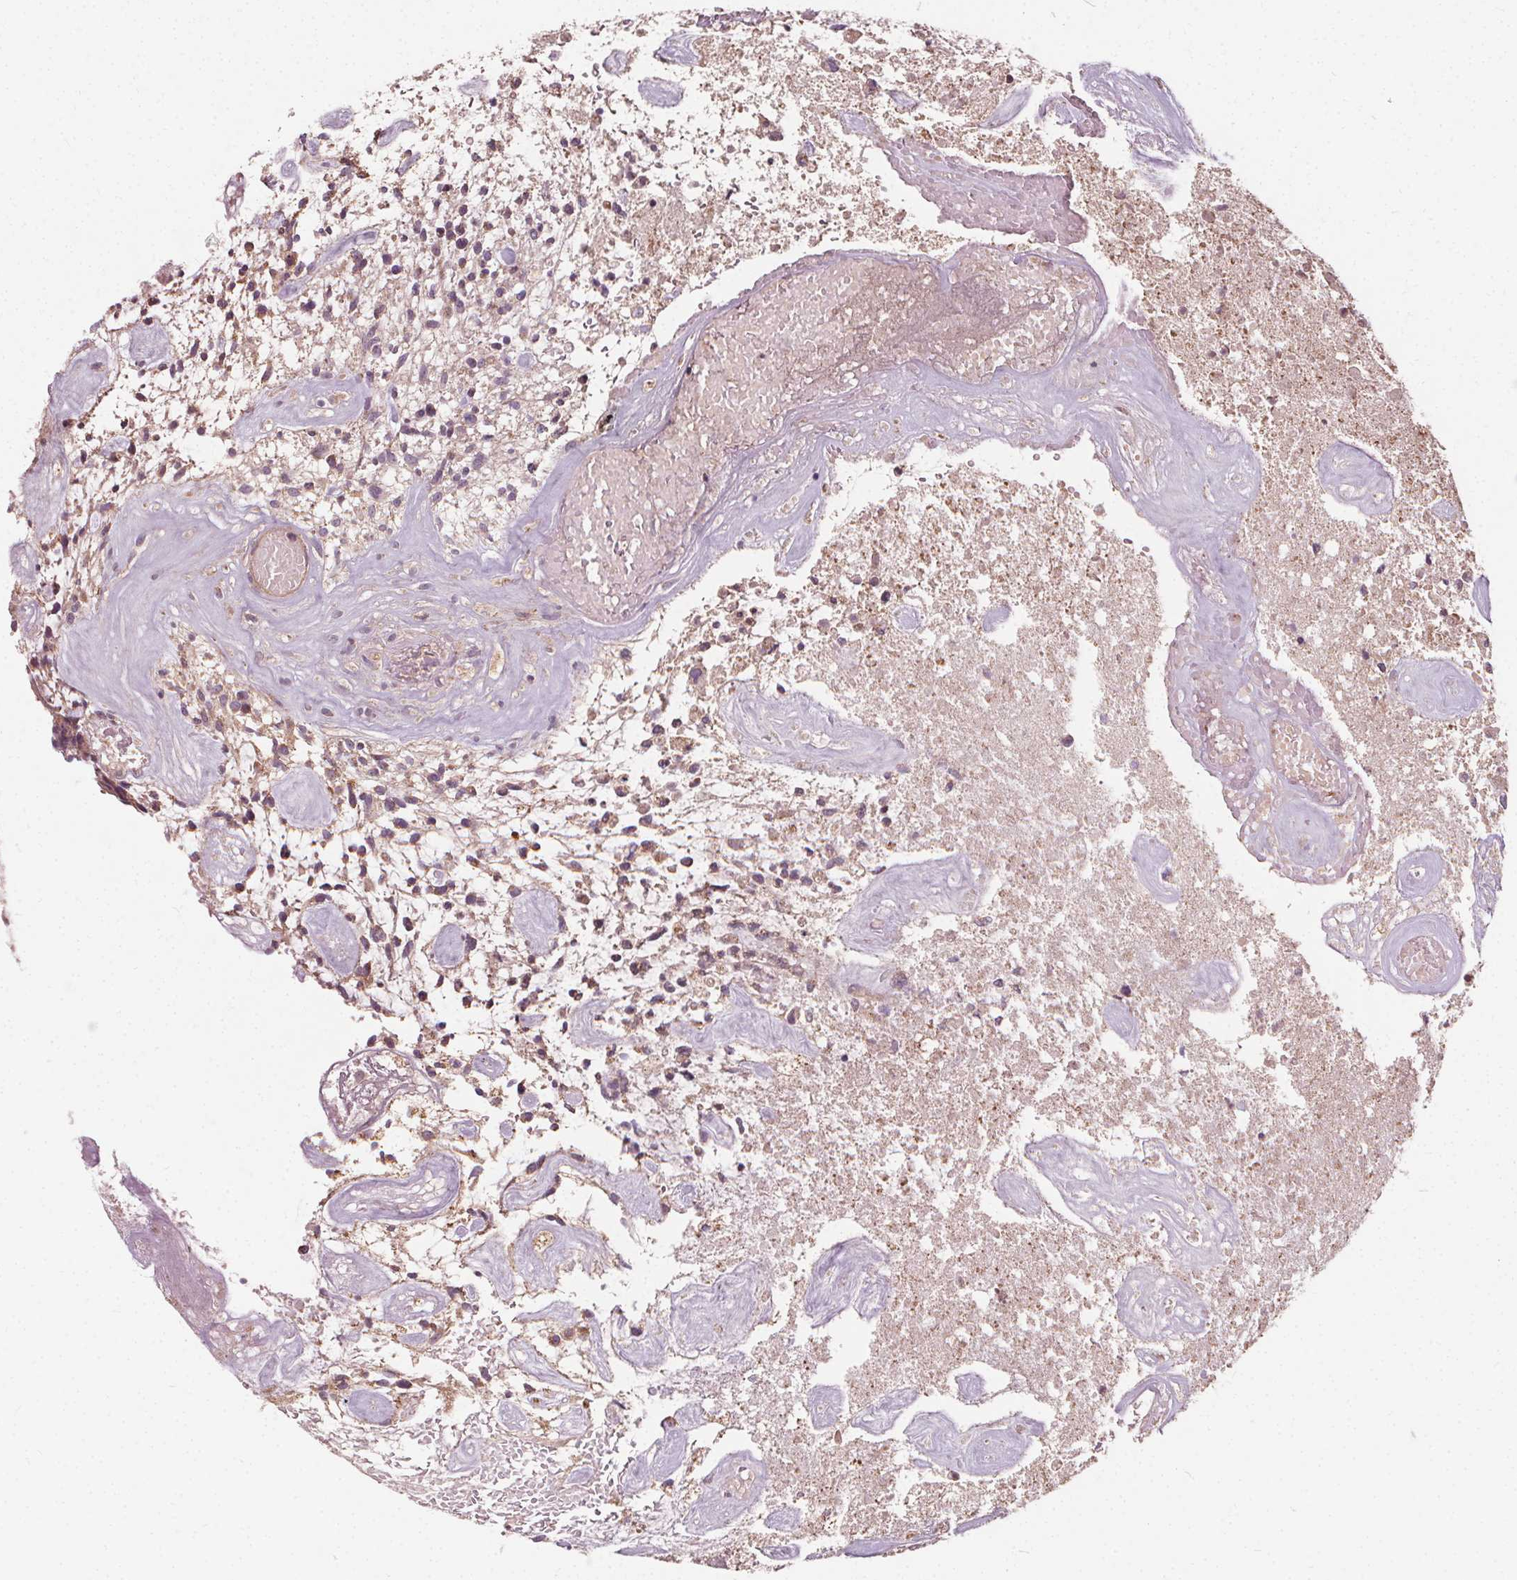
{"staining": {"intensity": "weak", "quantity": ">75%", "location": "cytoplasmic/membranous"}, "tissue": "glioma", "cell_type": "Tumor cells", "image_type": "cancer", "snomed": [{"axis": "morphology", "description": "Glioma, malignant, High grade"}, {"axis": "topography", "description": "Brain"}], "caption": "The image shows a brown stain indicating the presence of a protein in the cytoplasmic/membranous of tumor cells in glioma.", "gene": "ORAI2", "patient": {"sex": "male", "age": 75}}